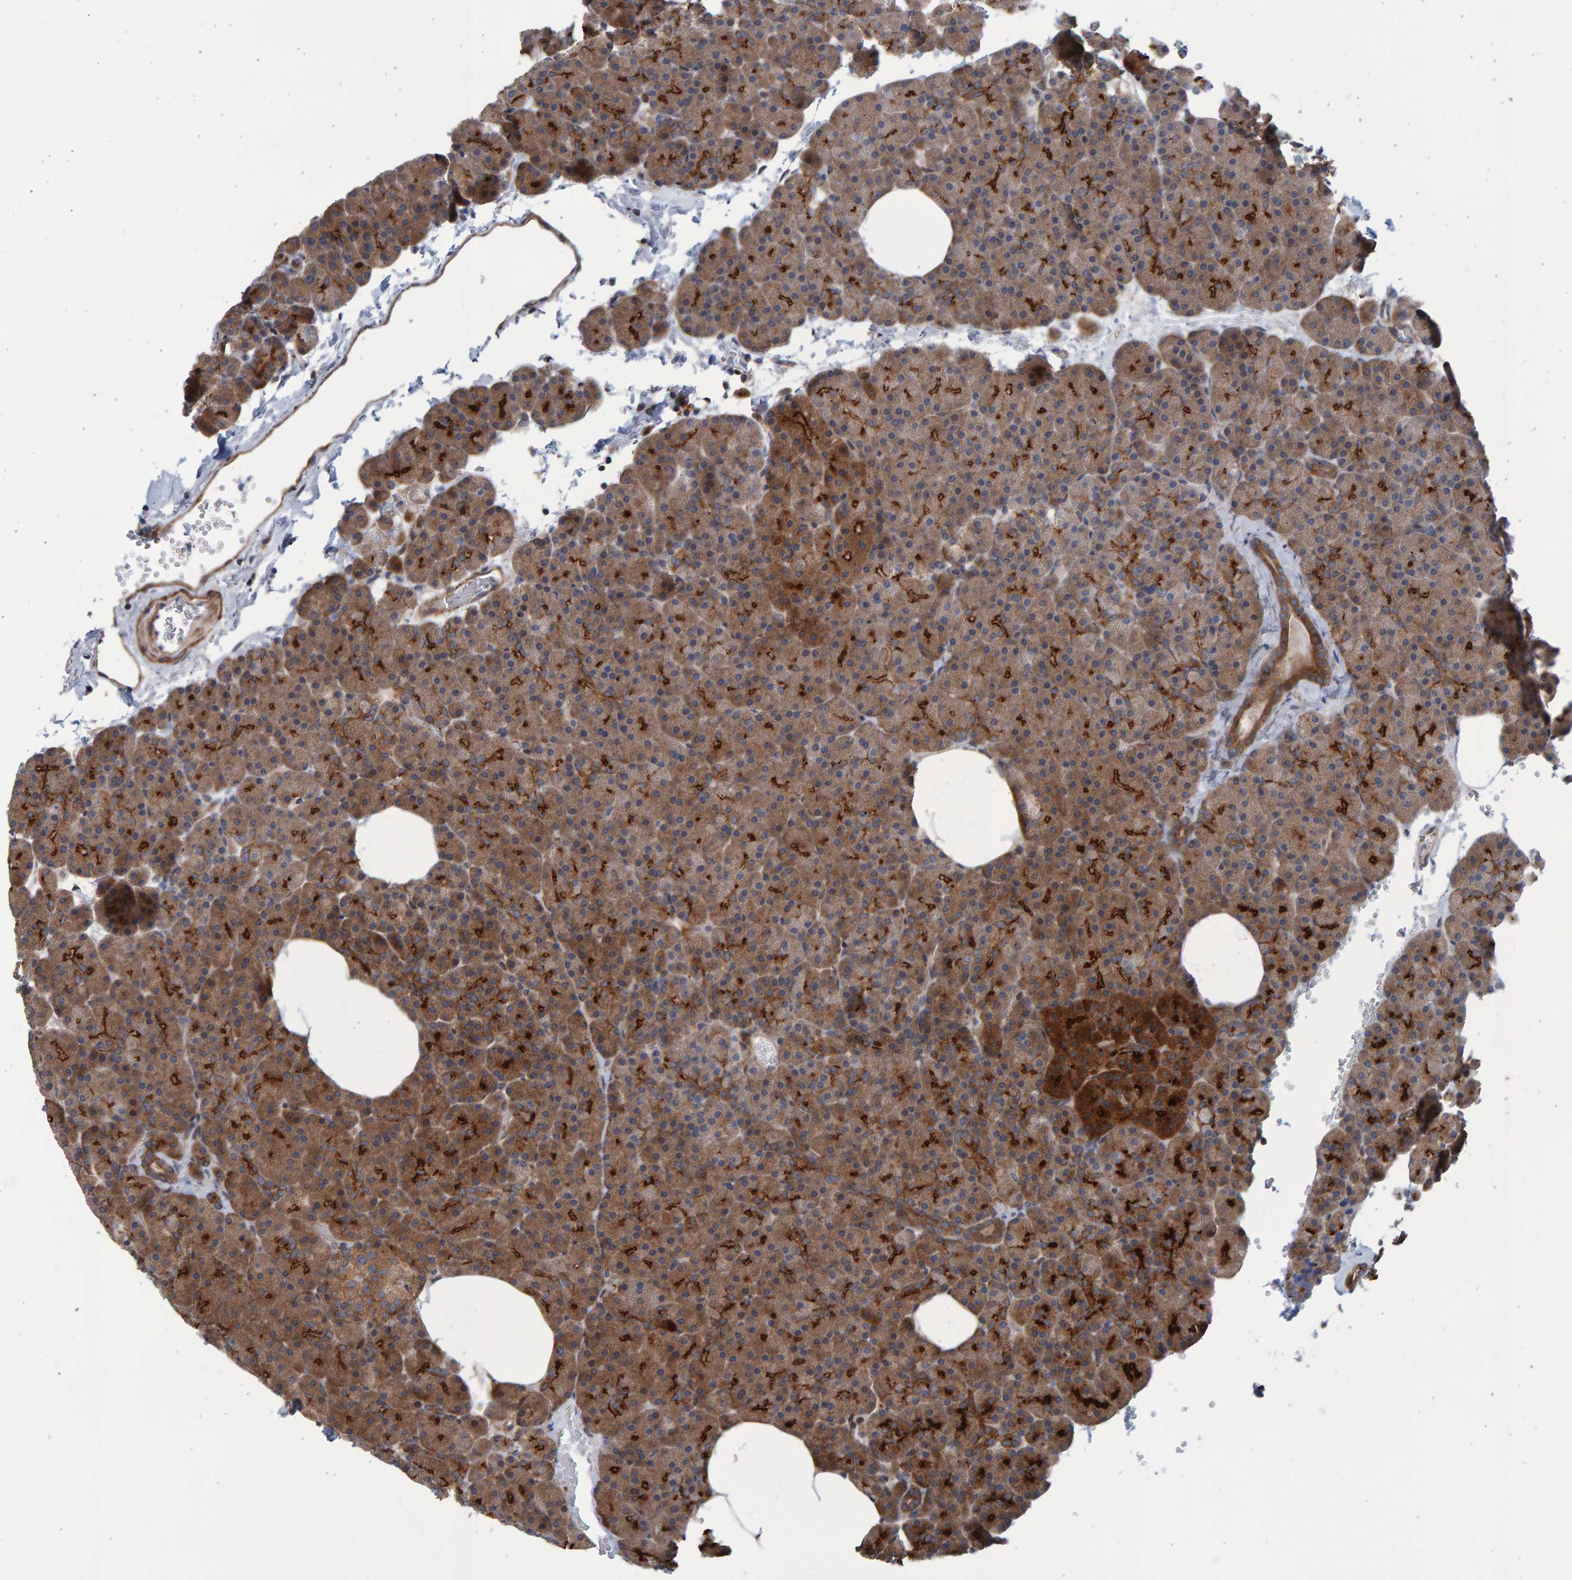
{"staining": {"intensity": "strong", "quantity": ">75%", "location": "cytoplasmic/membranous"}, "tissue": "pancreas", "cell_type": "Exocrine glandular cells", "image_type": "normal", "snomed": [{"axis": "morphology", "description": "Normal tissue, NOS"}, {"axis": "morphology", "description": "Carcinoid, malignant, NOS"}, {"axis": "topography", "description": "Pancreas"}], "caption": "Immunohistochemical staining of normal pancreas demonstrates high levels of strong cytoplasmic/membranous positivity in about >75% of exocrine glandular cells. (Brightfield microscopy of DAB IHC at high magnification).", "gene": "LRBA", "patient": {"sex": "female", "age": 35}}